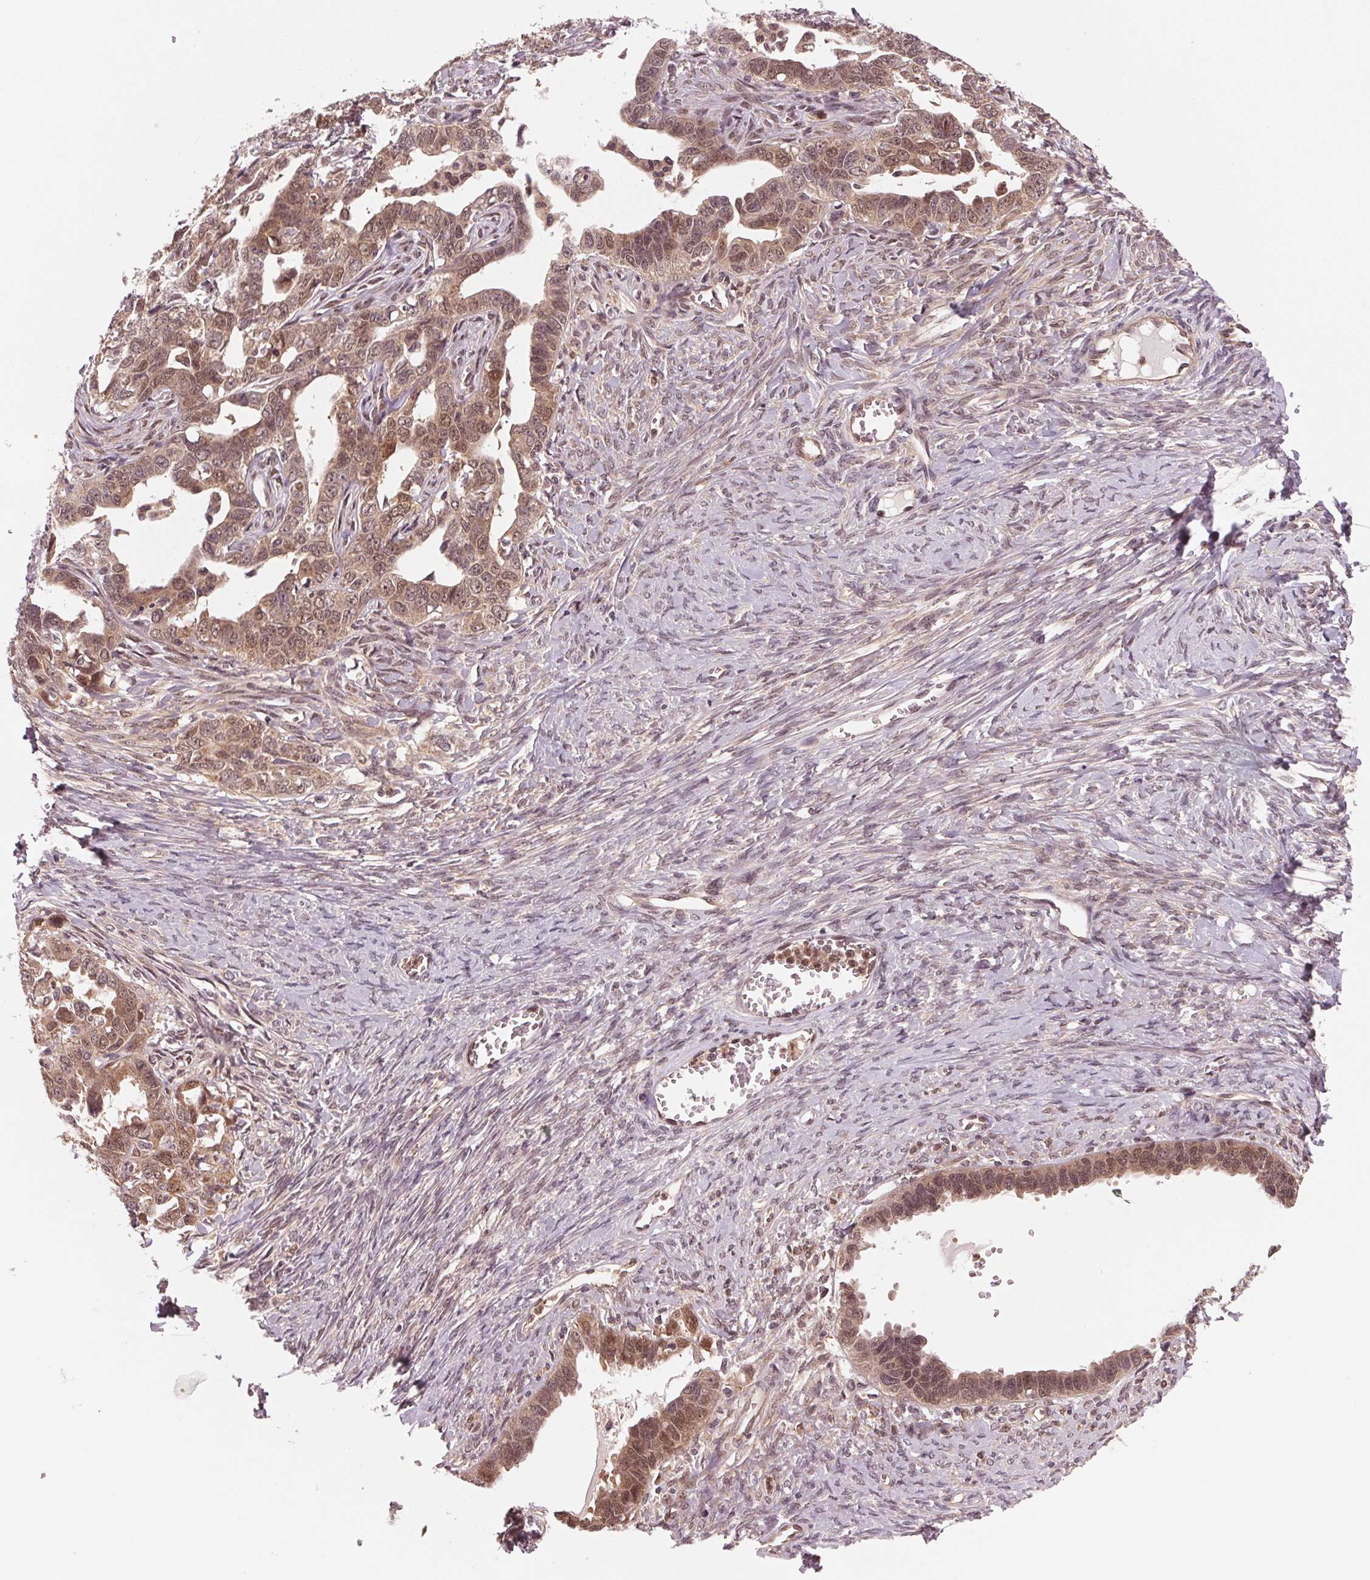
{"staining": {"intensity": "moderate", "quantity": ">75%", "location": "cytoplasmic/membranous,nuclear"}, "tissue": "ovarian cancer", "cell_type": "Tumor cells", "image_type": "cancer", "snomed": [{"axis": "morphology", "description": "Cystadenocarcinoma, serous, NOS"}, {"axis": "topography", "description": "Ovary"}], "caption": "Brown immunohistochemical staining in human ovarian serous cystadenocarcinoma demonstrates moderate cytoplasmic/membranous and nuclear staining in about >75% of tumor cells.", "gene": "STAT3", "patient": {"sex": "female", "age": 69}}